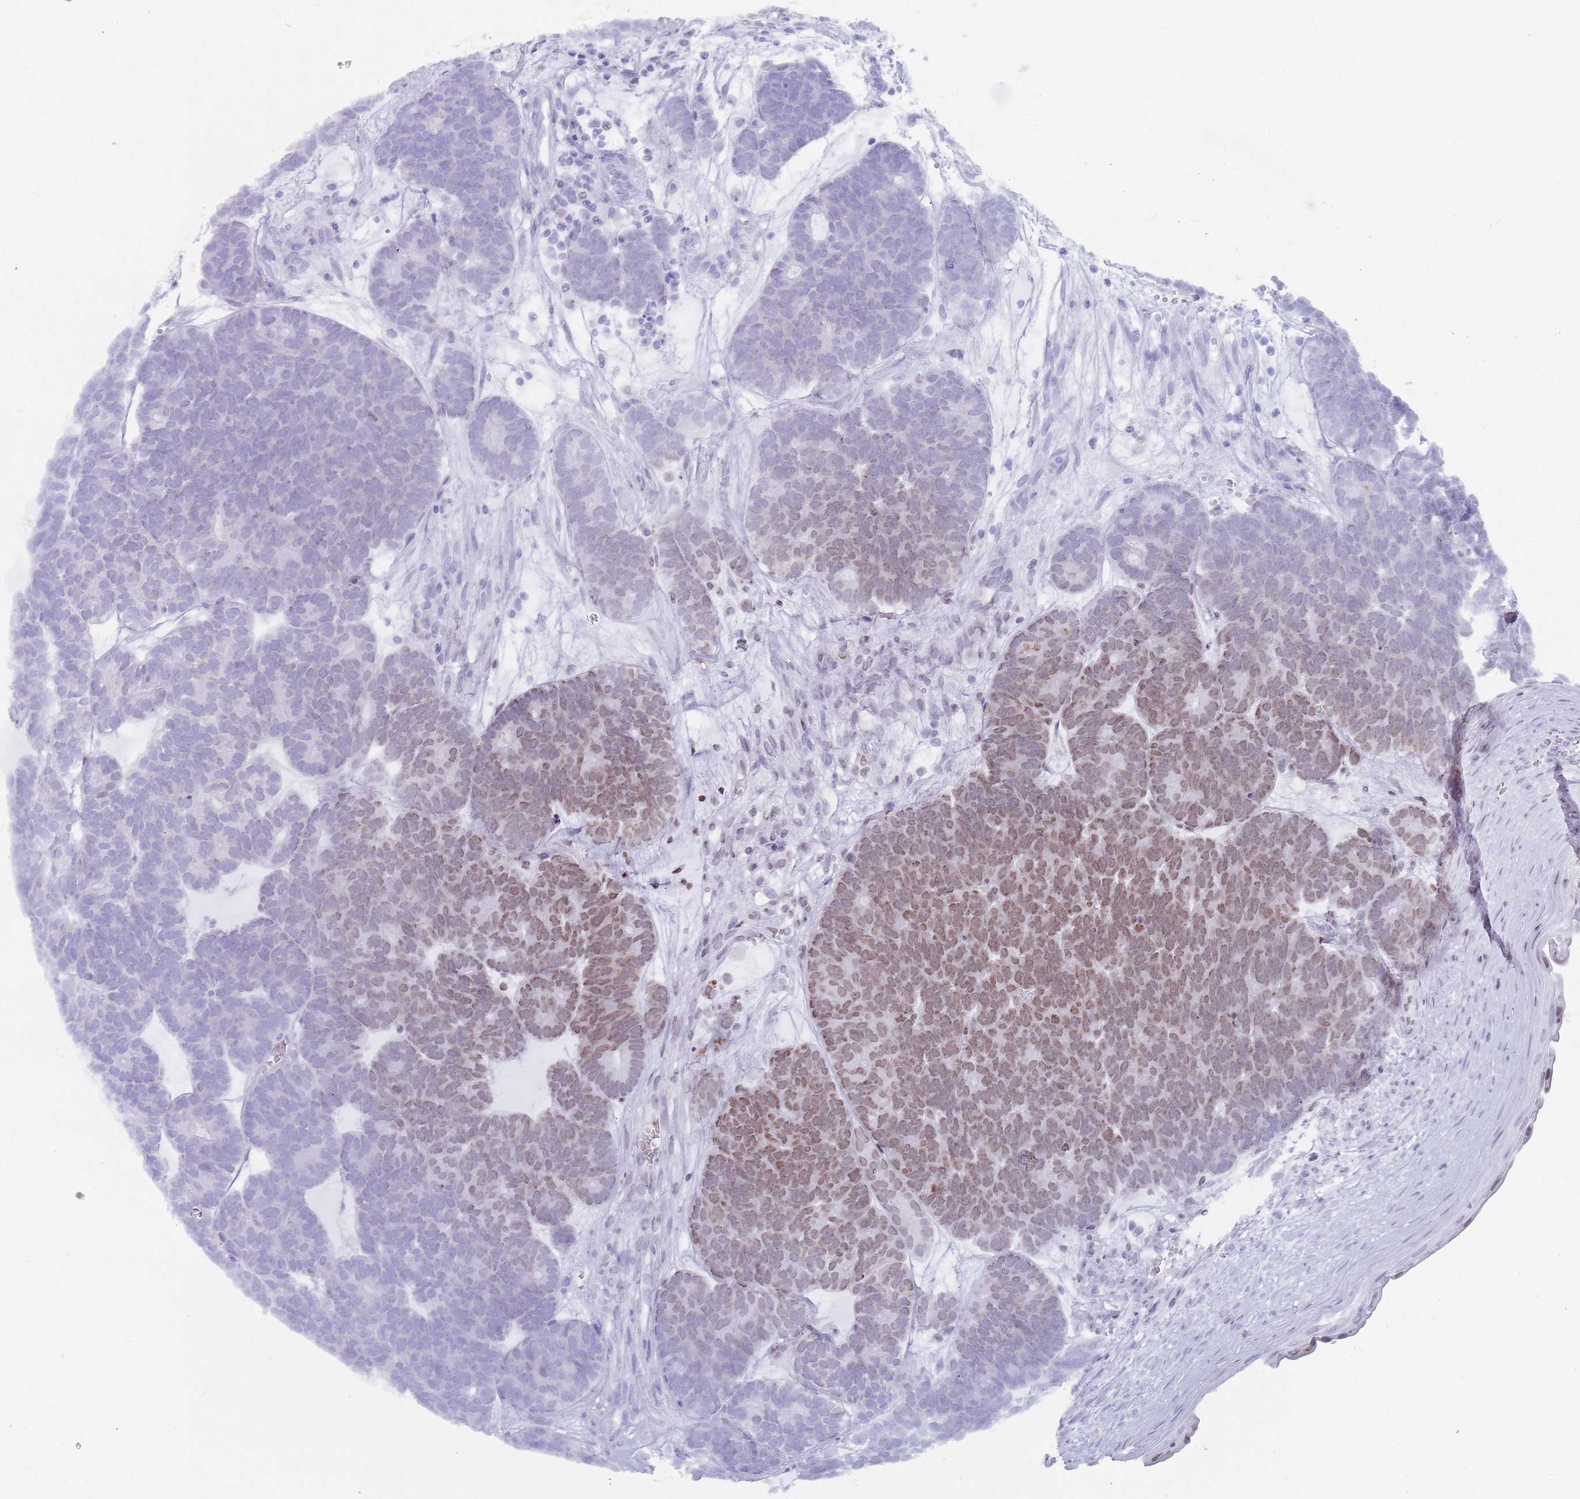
{"staining": {"intensity": "moderate", "quantity": "25%-75%", "location": "nuclear"}, "tissue": "head and neck cancer", "cell_type": "Tumor cells", "image_type": "cancer", "snomed": [{"axis": "morphology", "description": "Adenocarcinoma, NOS"}, {"axis": "topography", "description": "Head-Neck"}], "caption": "Immunohistochemical staining of head and neck cancer reveals moderate nuclear protein staining in approximately 25%-75% of tumor cells.", "gene": "HDAC8", "patient": {"sex": "female", "age": 81}}